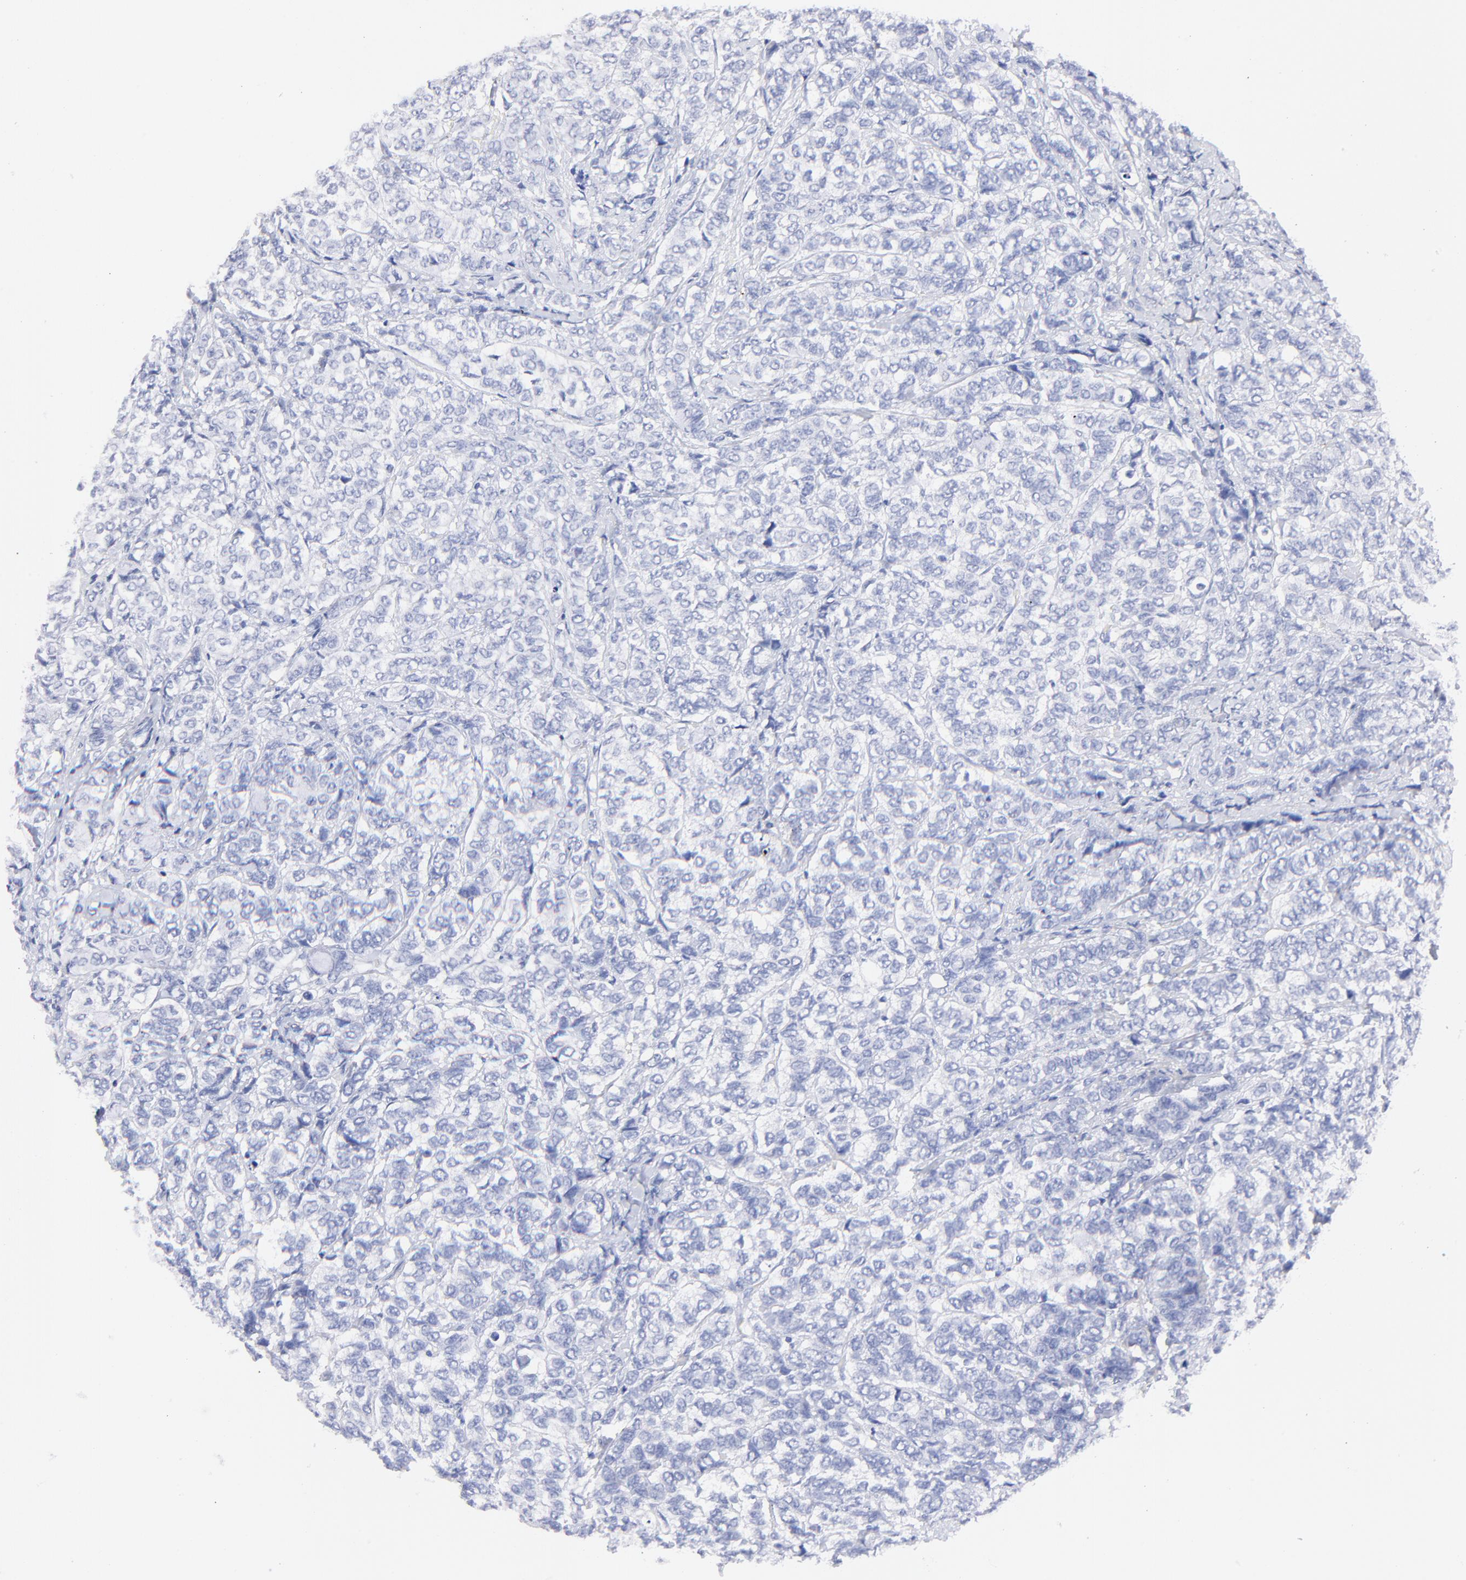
{"staining": {"intensity": "negative", "quantity": "none", "location": "none"}, "tissue": "breast cancer", "cell_type": "Tumor cells", "image_type": "cancer", "snomed": [{"axis": "morphology", "description": "Lobular carcinoma"}, {"axis": "topography", "description": "Breast"}], "caption": "Tumor cells are negative for protein expression in human breast cancer.", "gene": "HORMAD2", "patient": {"sex": "female", "age": 60}}